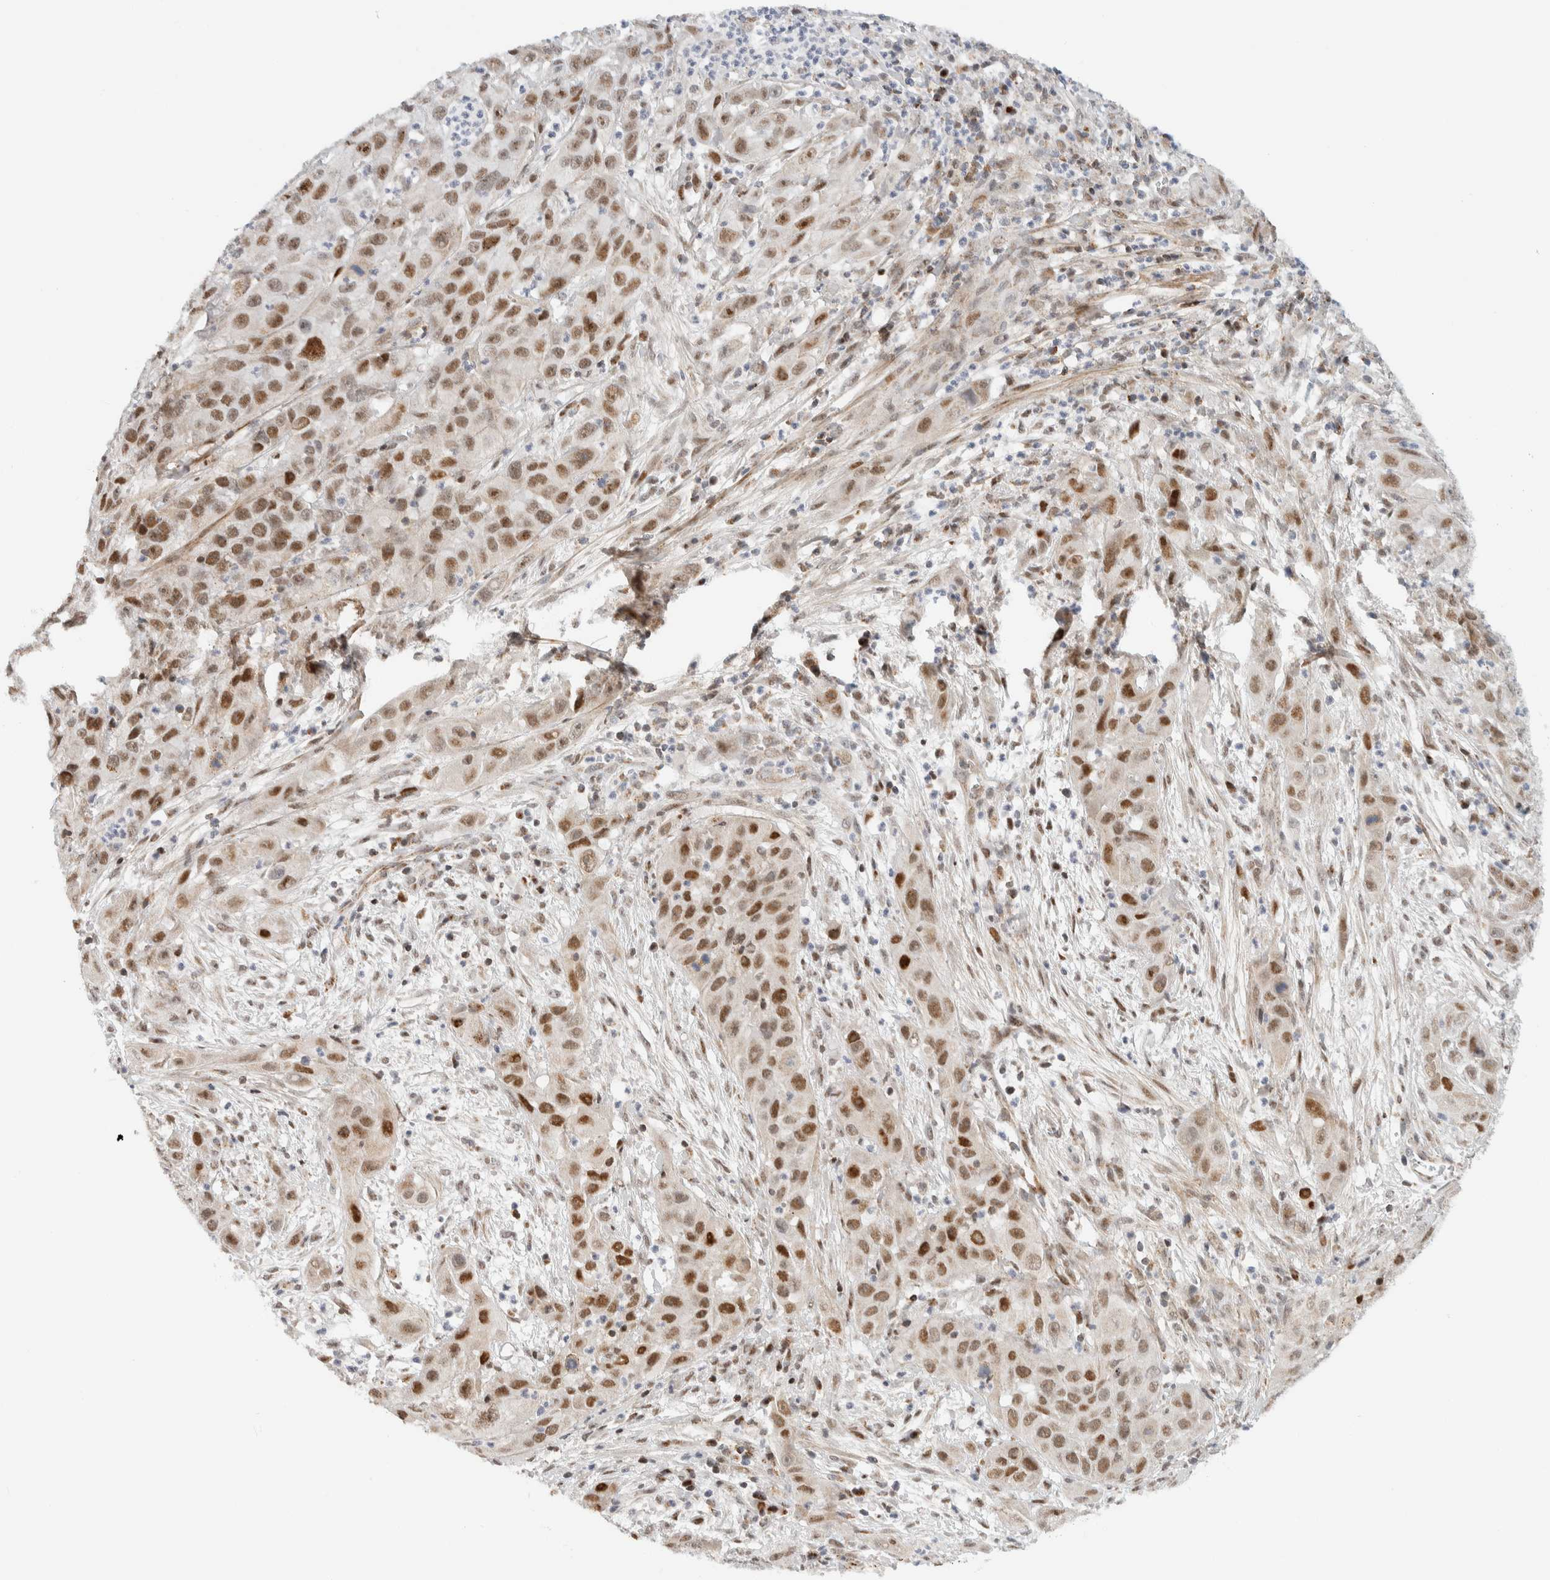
{"staining": {"intensity": "moderate", "quantity": ">75%", "location": "nuclear"}, "tissue": "cervical cancer", "cell_type": "Tumor cells", "image_type": "cancer", "snomed": [{"axis": "morphology", "description": "Squamous cell carcinoma, NOS"}, {"axis": "topography", "description": "Cervix"}], "caption": "Immunohistochemical staining of squamous cell carcinoma (cervical) shows medium levels of moderate nuclear expression in about >75% of tumor cells.", "gene": "TSPAN32", "patient": {"sex": "female", "age": 32}}